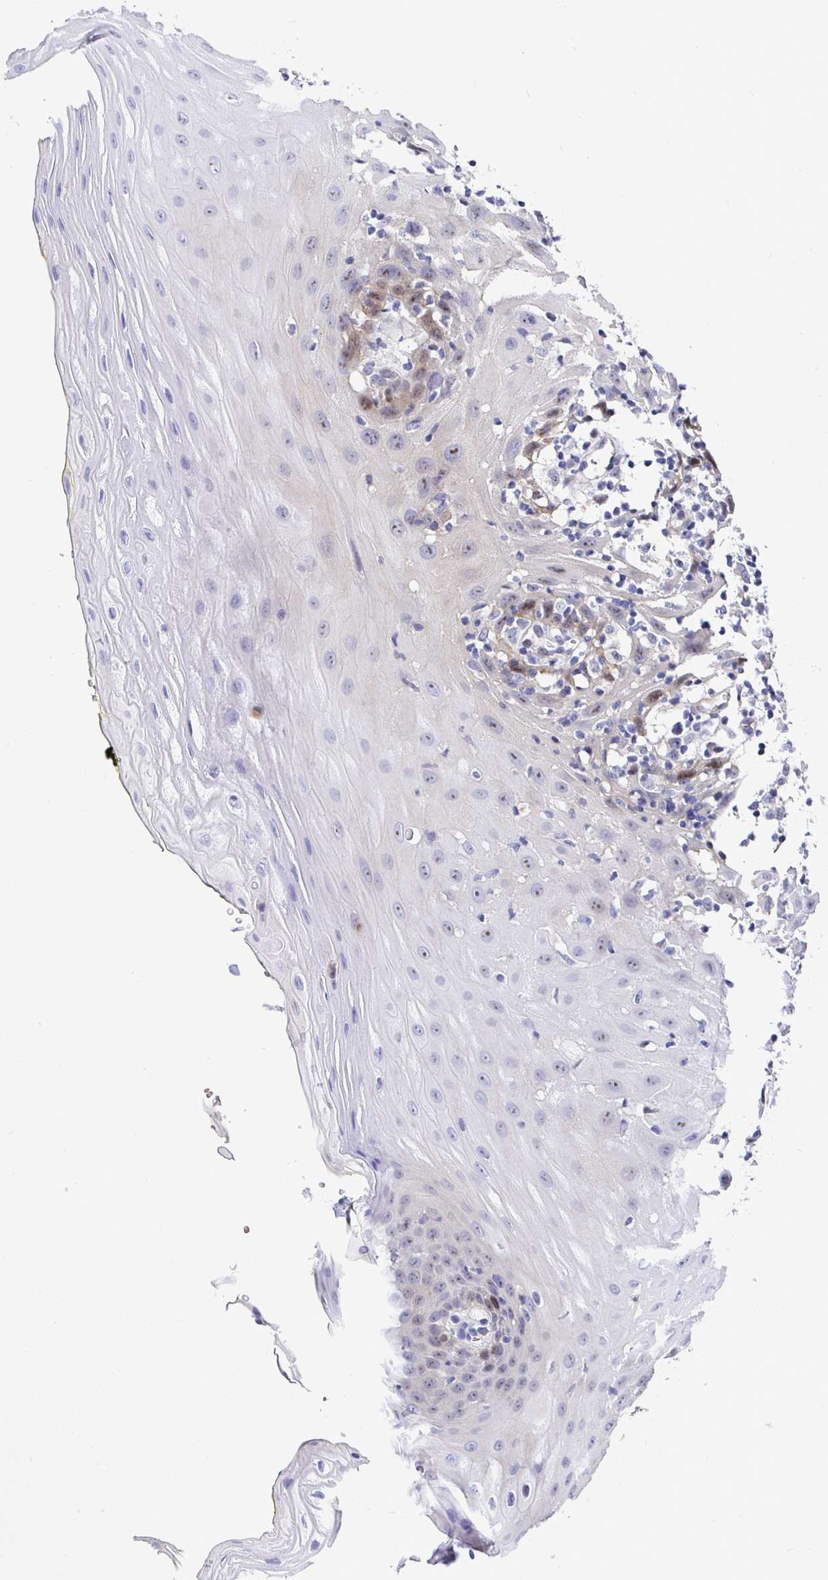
{"staining": {"intensity": "moderate", "quantity": "<25%", "location": "nuclear"}, "tissue": "oral mucosa", "cell_type": "Squamous epithelial cells", "image_type": "normal", "snomed": [{"axis": "morphology", "description": "Normal tissue, NOS"}, {"axis": "topography", "description": "Oral tissue"}], "caption": "An immunohistochemistry histopathology image of benign tissue is shown. Protein staining in brown highlights moderate nuclear positivity in oral mucosa within squamous epithelial cells. (Stains: DAB (3,3'-diaminobenzidine) in brown, nuclei in blue, Microscopy: brightfield microscopy at high magnification).", "gene": "TIMELESS", "patient": {"sex": "female", "age": 81}}